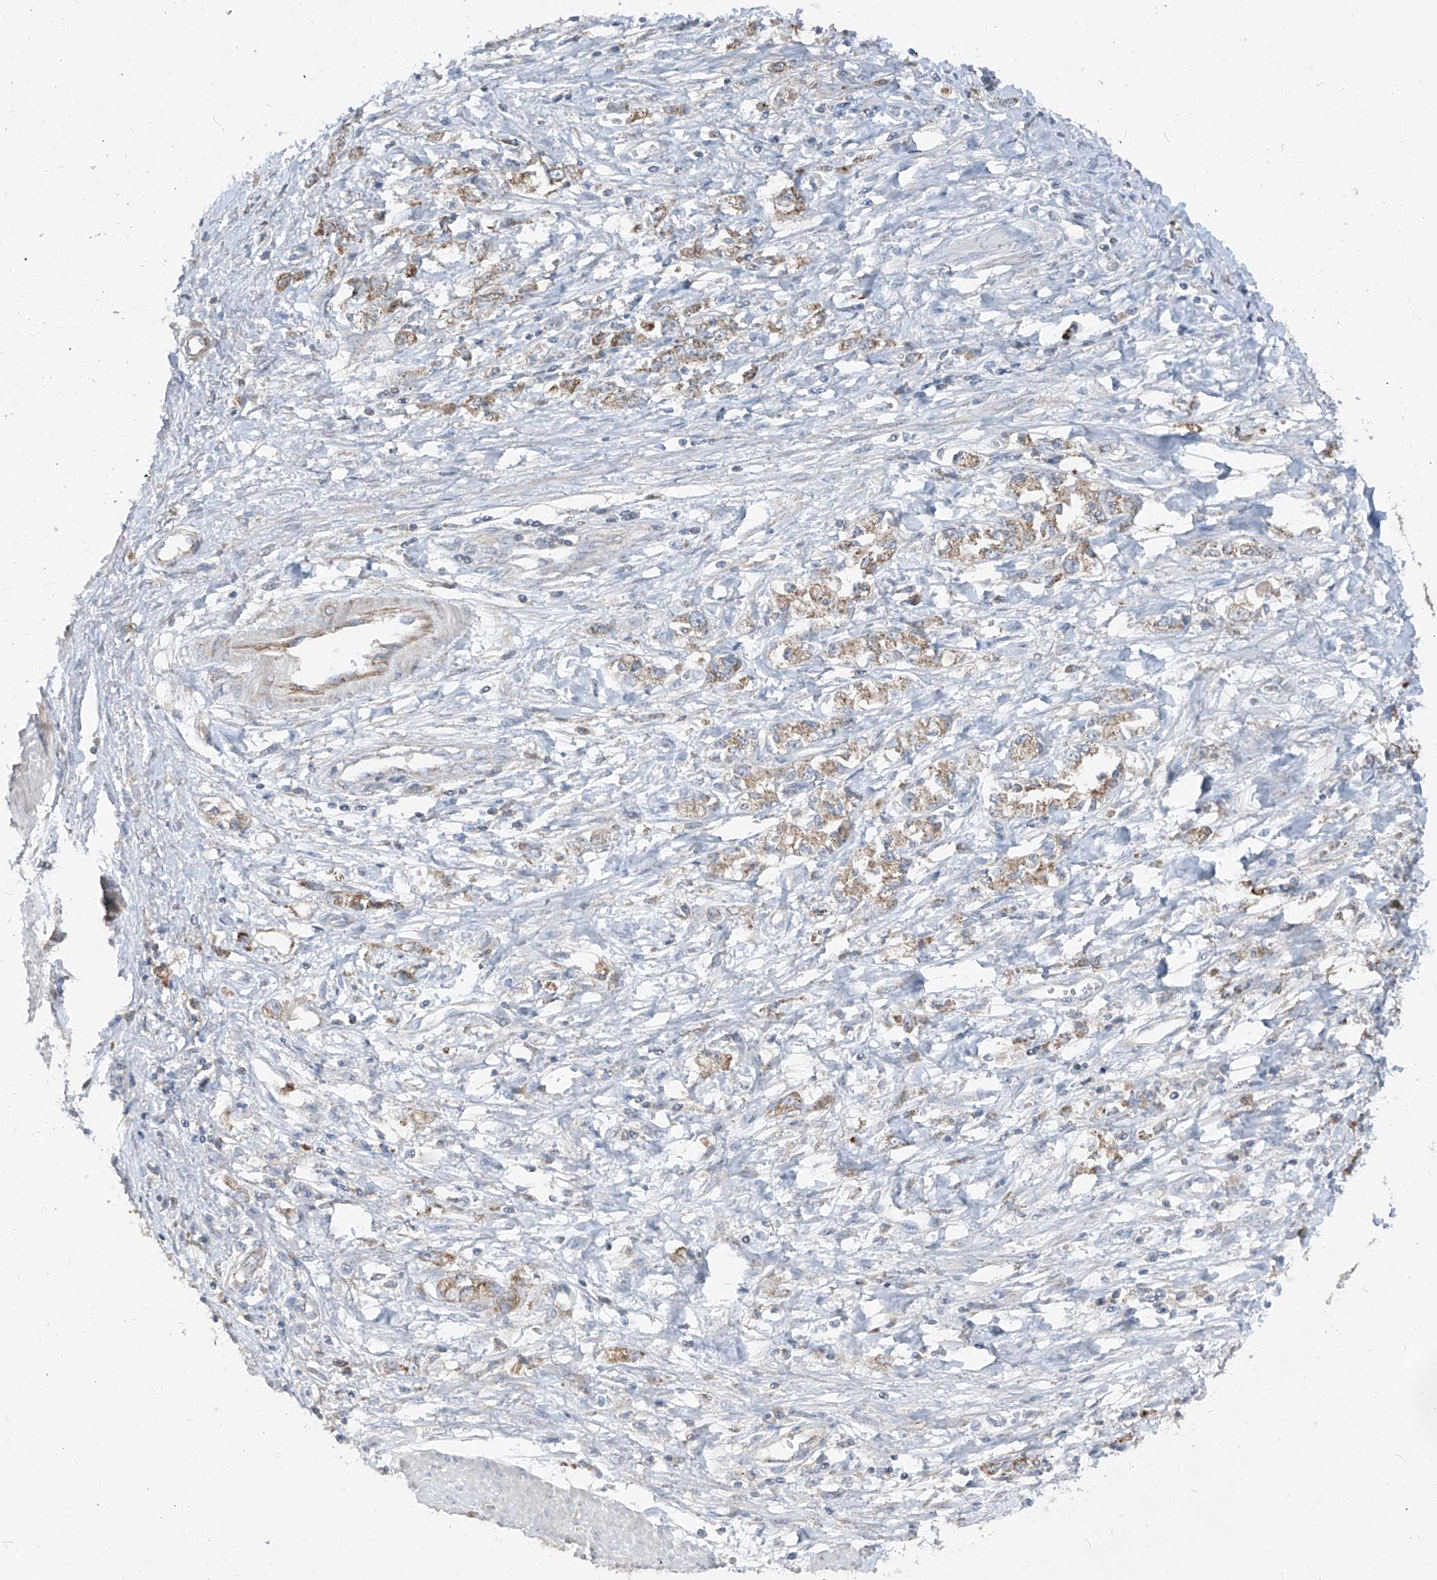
{"staining": {"intensity": "moderate", "quantity": ">75%", "location": "cytoplasmic/membranous"}, "tissue": "stomach cancer", "cell_type": "Tumor cells", "image_type": "cancer", "snomed": [{"axis": "morphology", "description": "Adenocarcinoma, NOS"}, {"axis": "topography", "description": "Stomach"}], "caption": "A high-resolution image shows IHC staining of adenocarcinoma (stomach), which exhibits moderate cytoplasmic/membranous staining in about >75% of tumor cells. (Brightfield microscopy of DAB IHC at high magnification).", "gene": "ABCD3", "patient": {"sex": "female", "age": 76}}